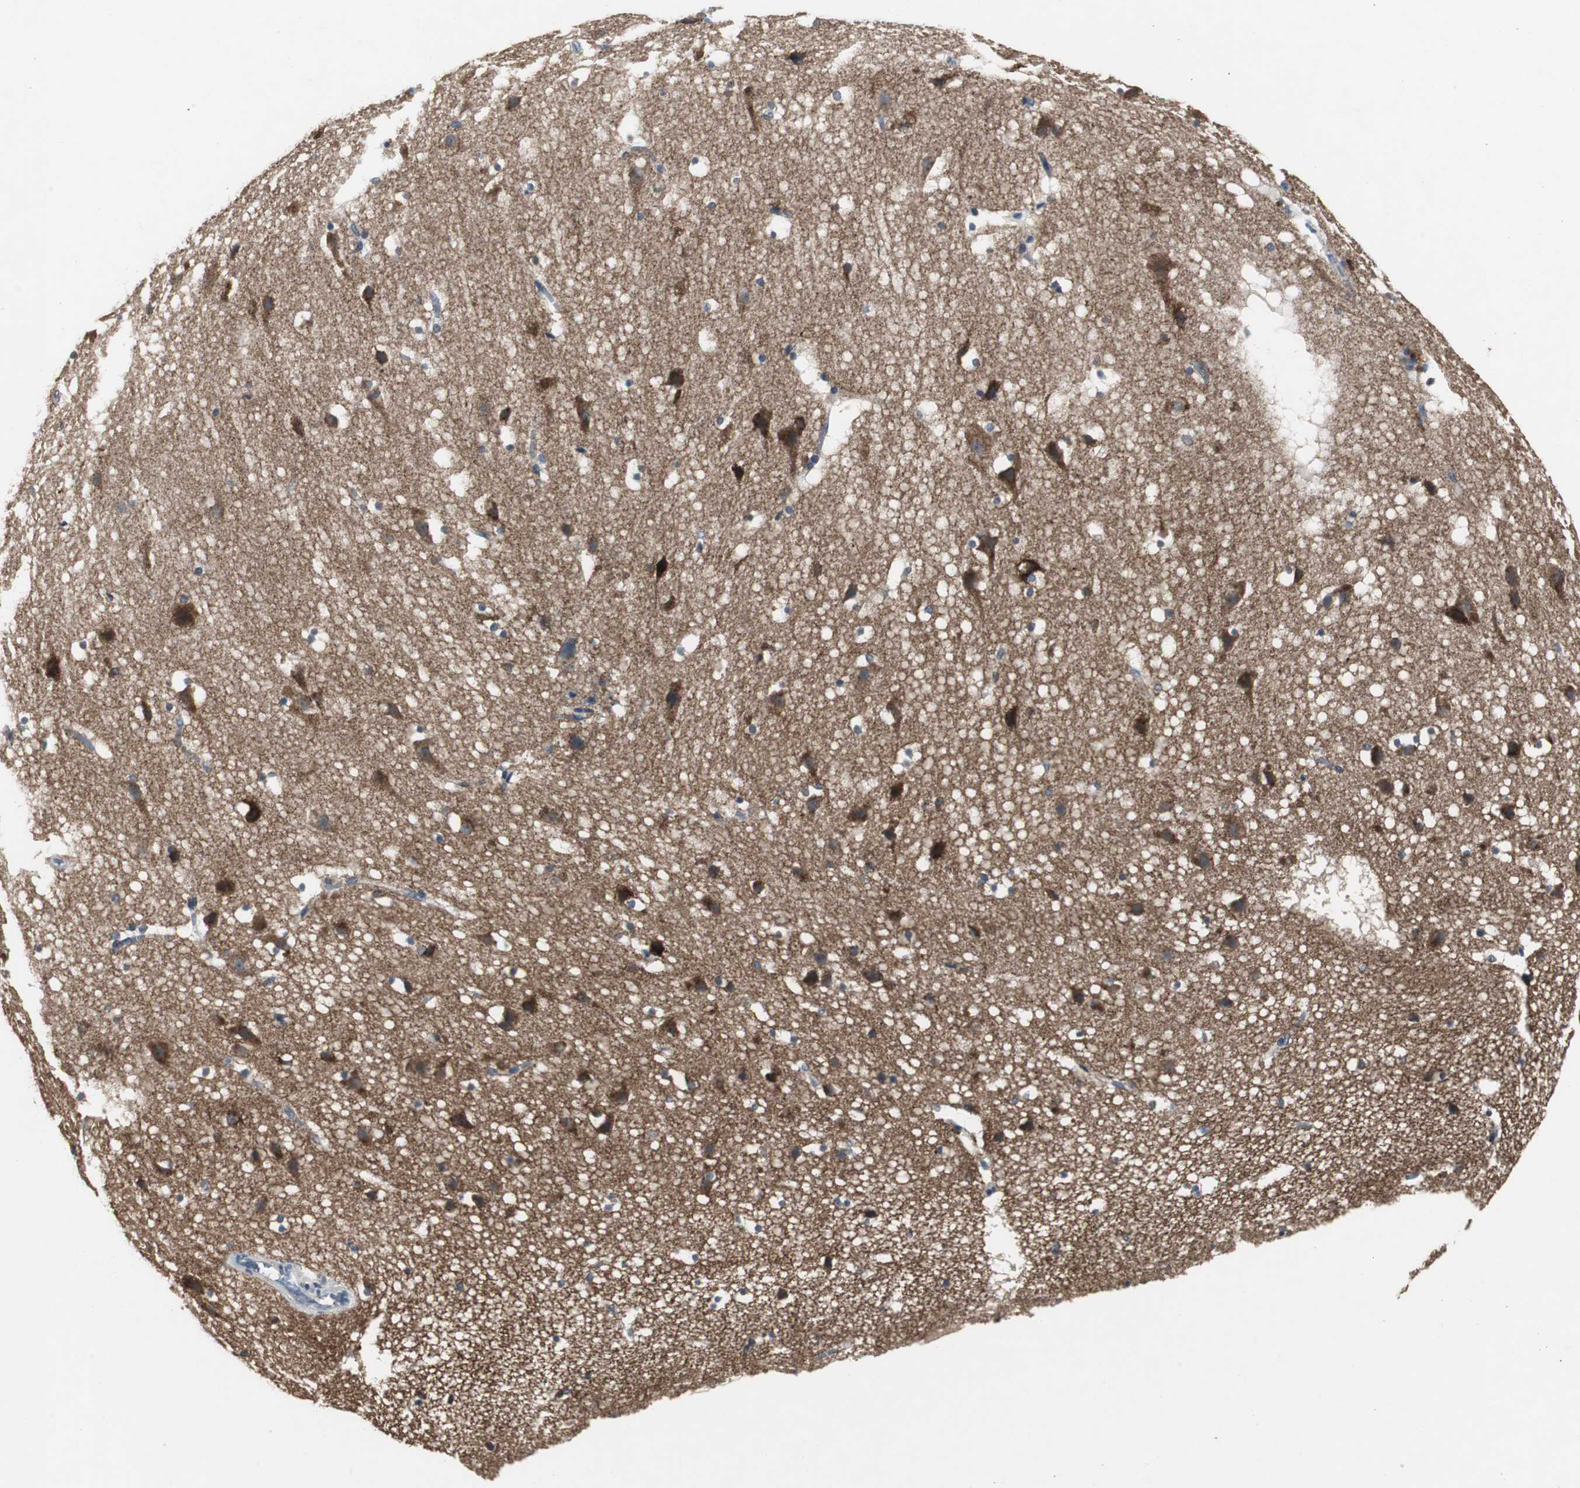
{"staining": {"intensity": "weak", "quantity": ">75%", "location": "cytoplasmic/membranous"}, "tissue": "cerebral cortex", "cell_type": "Endothelial cells", "image_type": "normal", "snomed": [{"axis": "morphology", "description": "Normal tissue, NOS"}, {"axis": "topography", "description": "Cerebral cortex"}], "caption": "Immunohistochemical staining of unremarkable human cerebral cortex shows low levels of weak cytoplasmic/membranous expression in approximately >75% of endothelial cells.", "gene": "PTPRN2", "patient": {"sex": "male", "age": 45}}